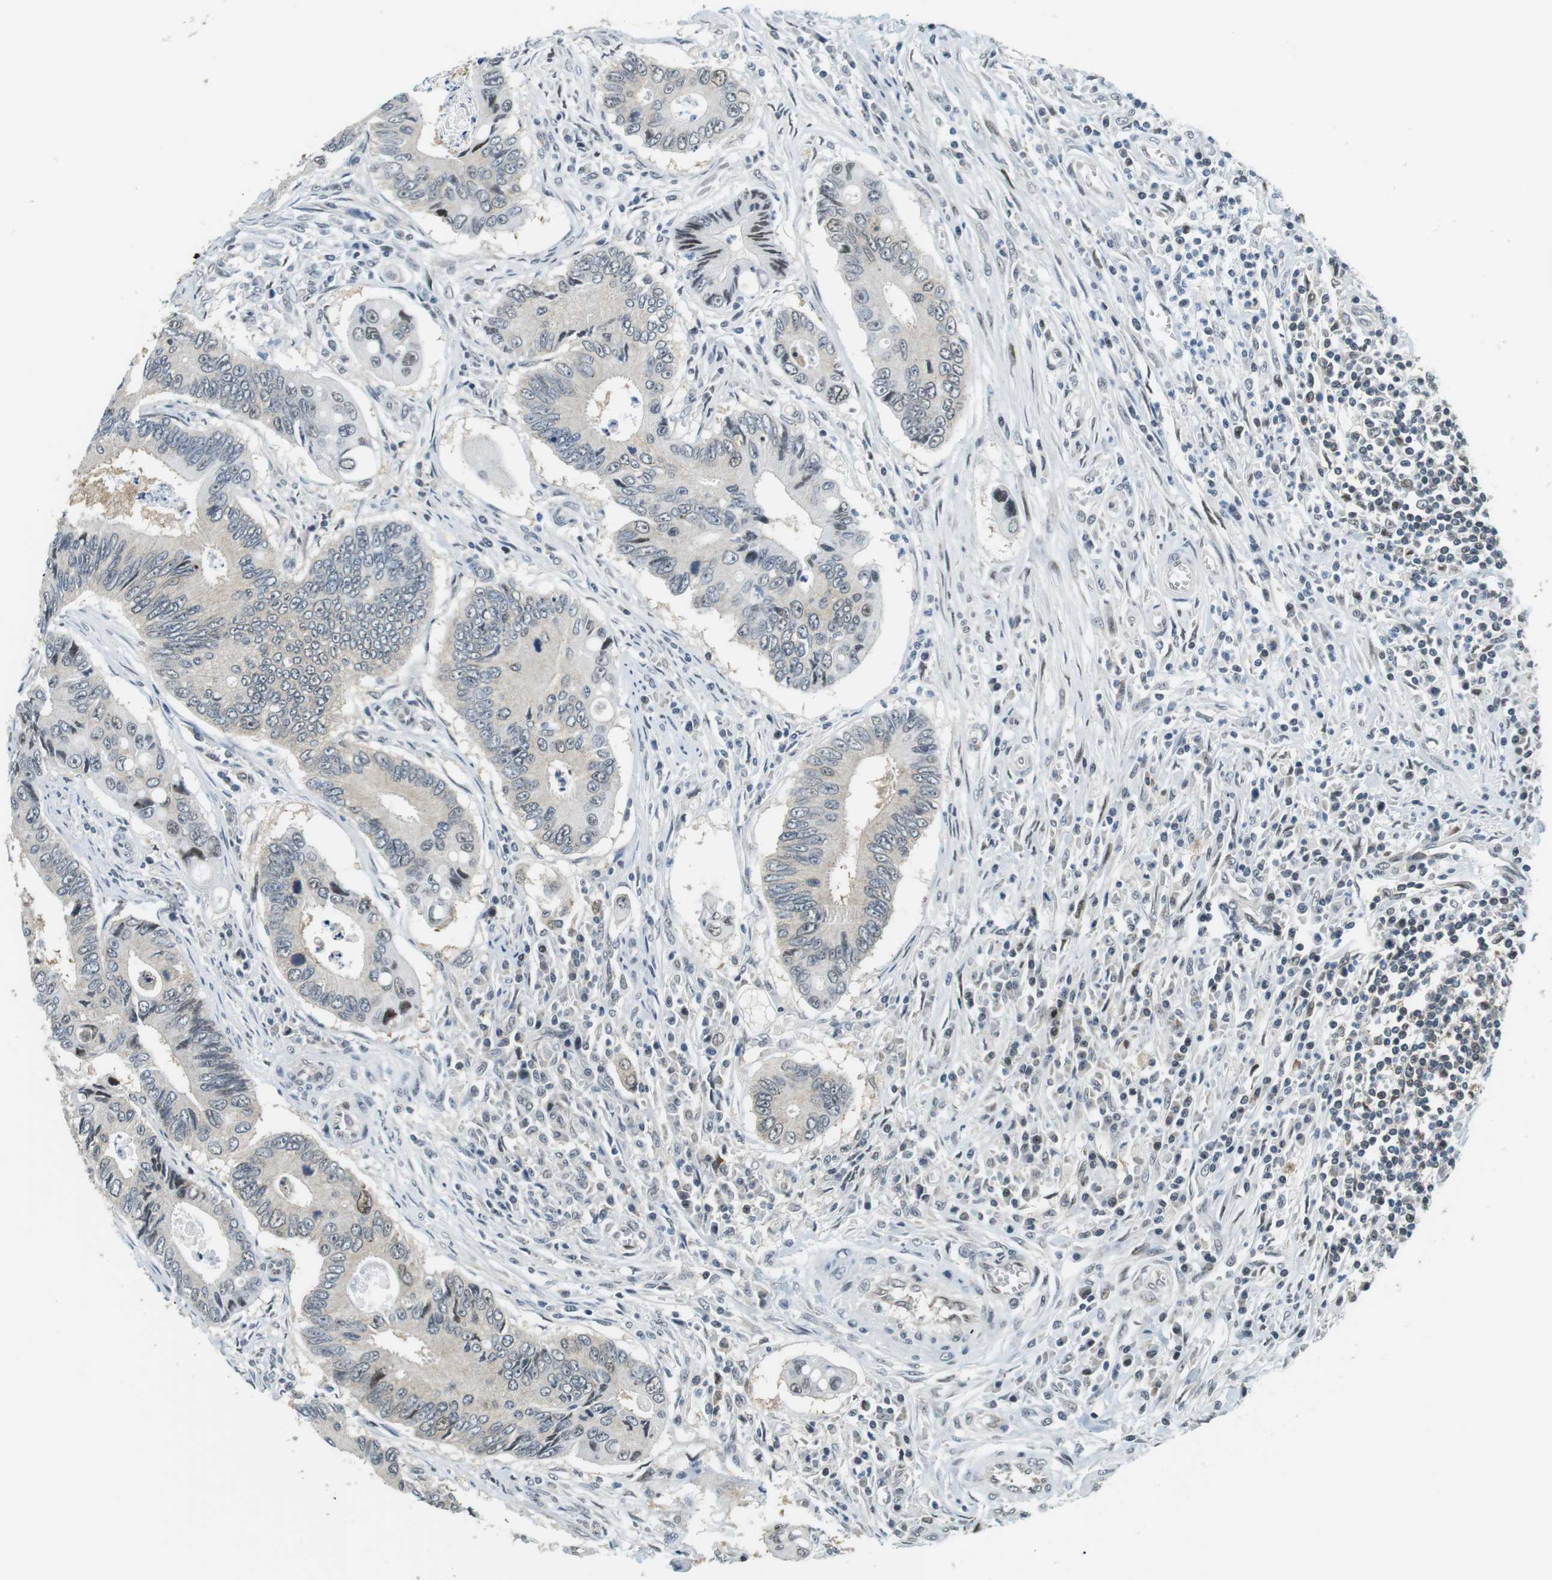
{"staining": {"intensity": "moderate", "quantity": "<25%", "location": "nuclear"}, "tissue": "colorectal cancer", "cell_type": "Tumor cells", "image_type": "cancer", "snomed": [{"axis": "morphology", "description": "Inflammation, NOS"}, {"axis": "morphology", "description": "Adenocarcinoma, NOS"}, {"axis": "topography", "description": "Colon"}], "caption": "High-power microscopy captured an IHC micrograph of colorectal cancer, revealing moderate nuclear expression in about <25% of tumor cells.", "gene": "CSNK2B", "patient": {"sex": "male", "age": 72}}